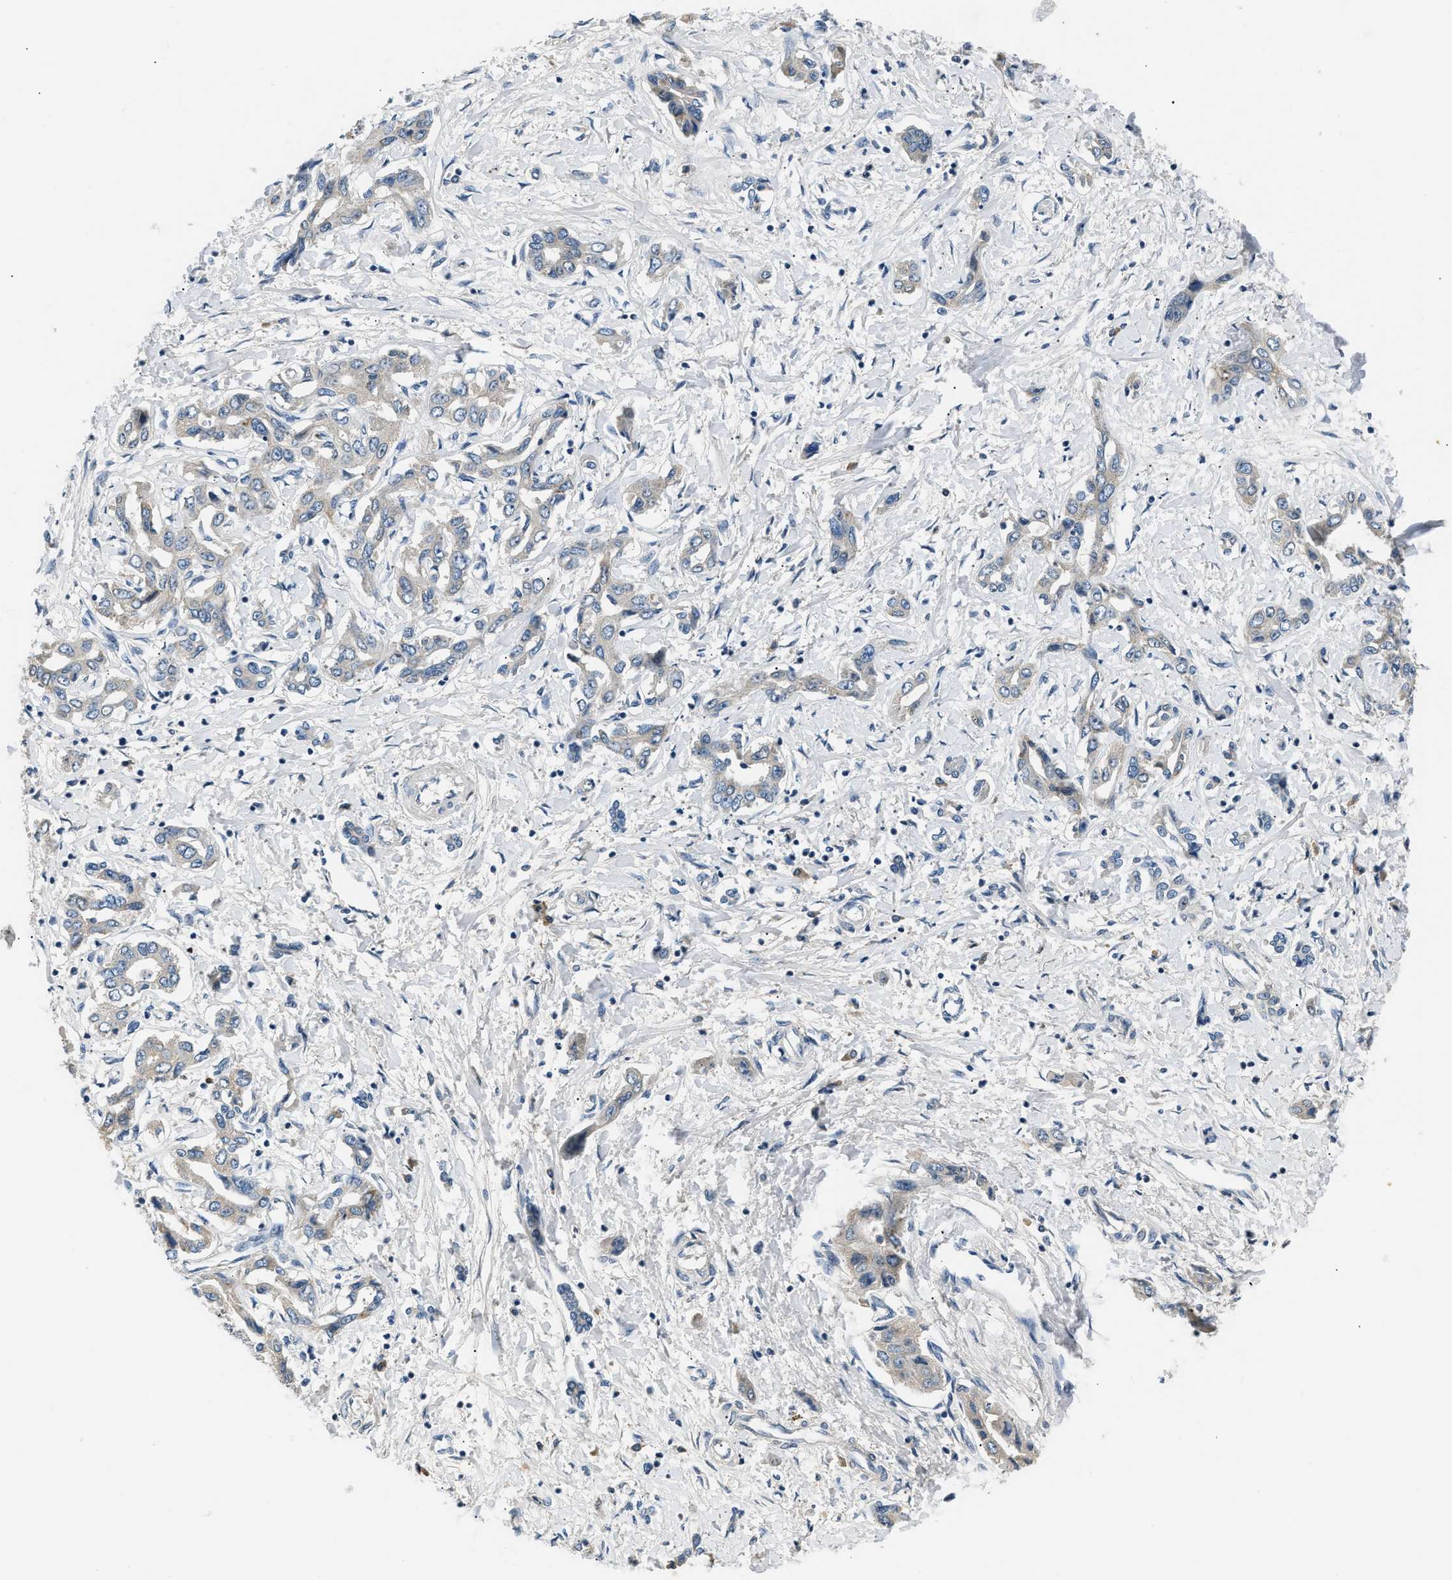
{"staining": {"intensity": "negative", "quantity": "none", "location": "none"}, "tissue": "liver cancer", "cell_type": "Tumor cells", "image_type": "cancer", "snomed": [{"axis": "morphology", "description": "Cholangiocarcinoma"}, {"axis": "topography", "description": "Liver"}], "caption": "DAB (3,3'-diaminobenzidine) immunohistochemical staining of liver cholangiocarcinoma reveals no significant staining in tumor cells.", "gene": "INHA", "patient": {"sex": "male", "age": 59}}